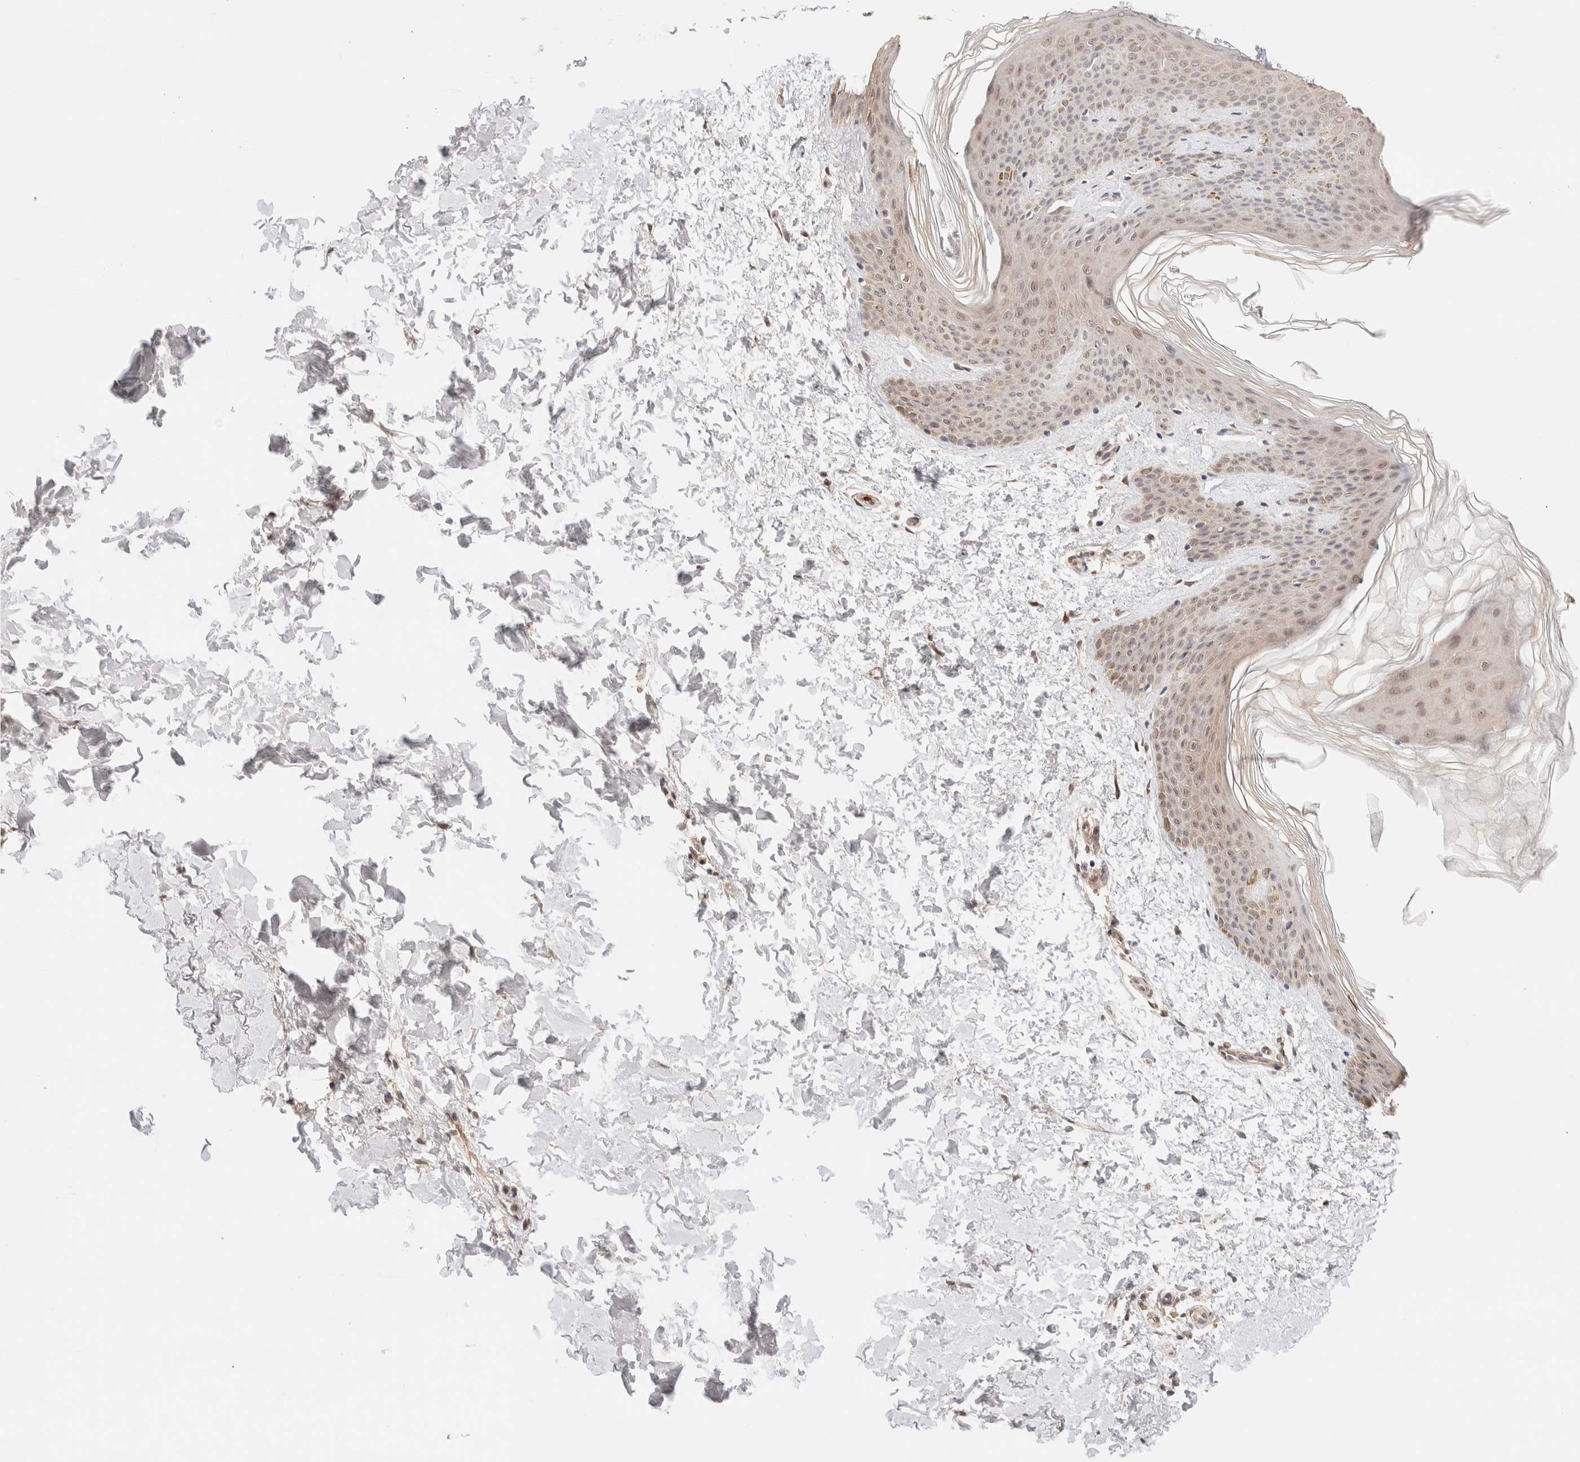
{"staining": {"intensity": "moderate", "quantity": ">75%", "location": "cytoplasmic/membranous,nuclear"}, "tissue": "skin", "cell_type": "Fibroblasts", "image_type": "normal", "snomed": [{"axis": "morphology", "description": "Normal tissue, NOS"}, {"axis": "morphology", "description": "Neoplasm, benign, NOS"}, {"axis": "topography", "description": "Skin"}, {"axis": "topography", "description": "Soft tissue"}], "caption": "This photomicrograph exhibits immunohistochemistry (IHC) staining of benign human skin, with medium moderate cytoplasmic/membranous,nuclear expression in about >75% of fibroblasts.", "gene": "BRPF3", "patient": {"sex": "male", "age": 26}}